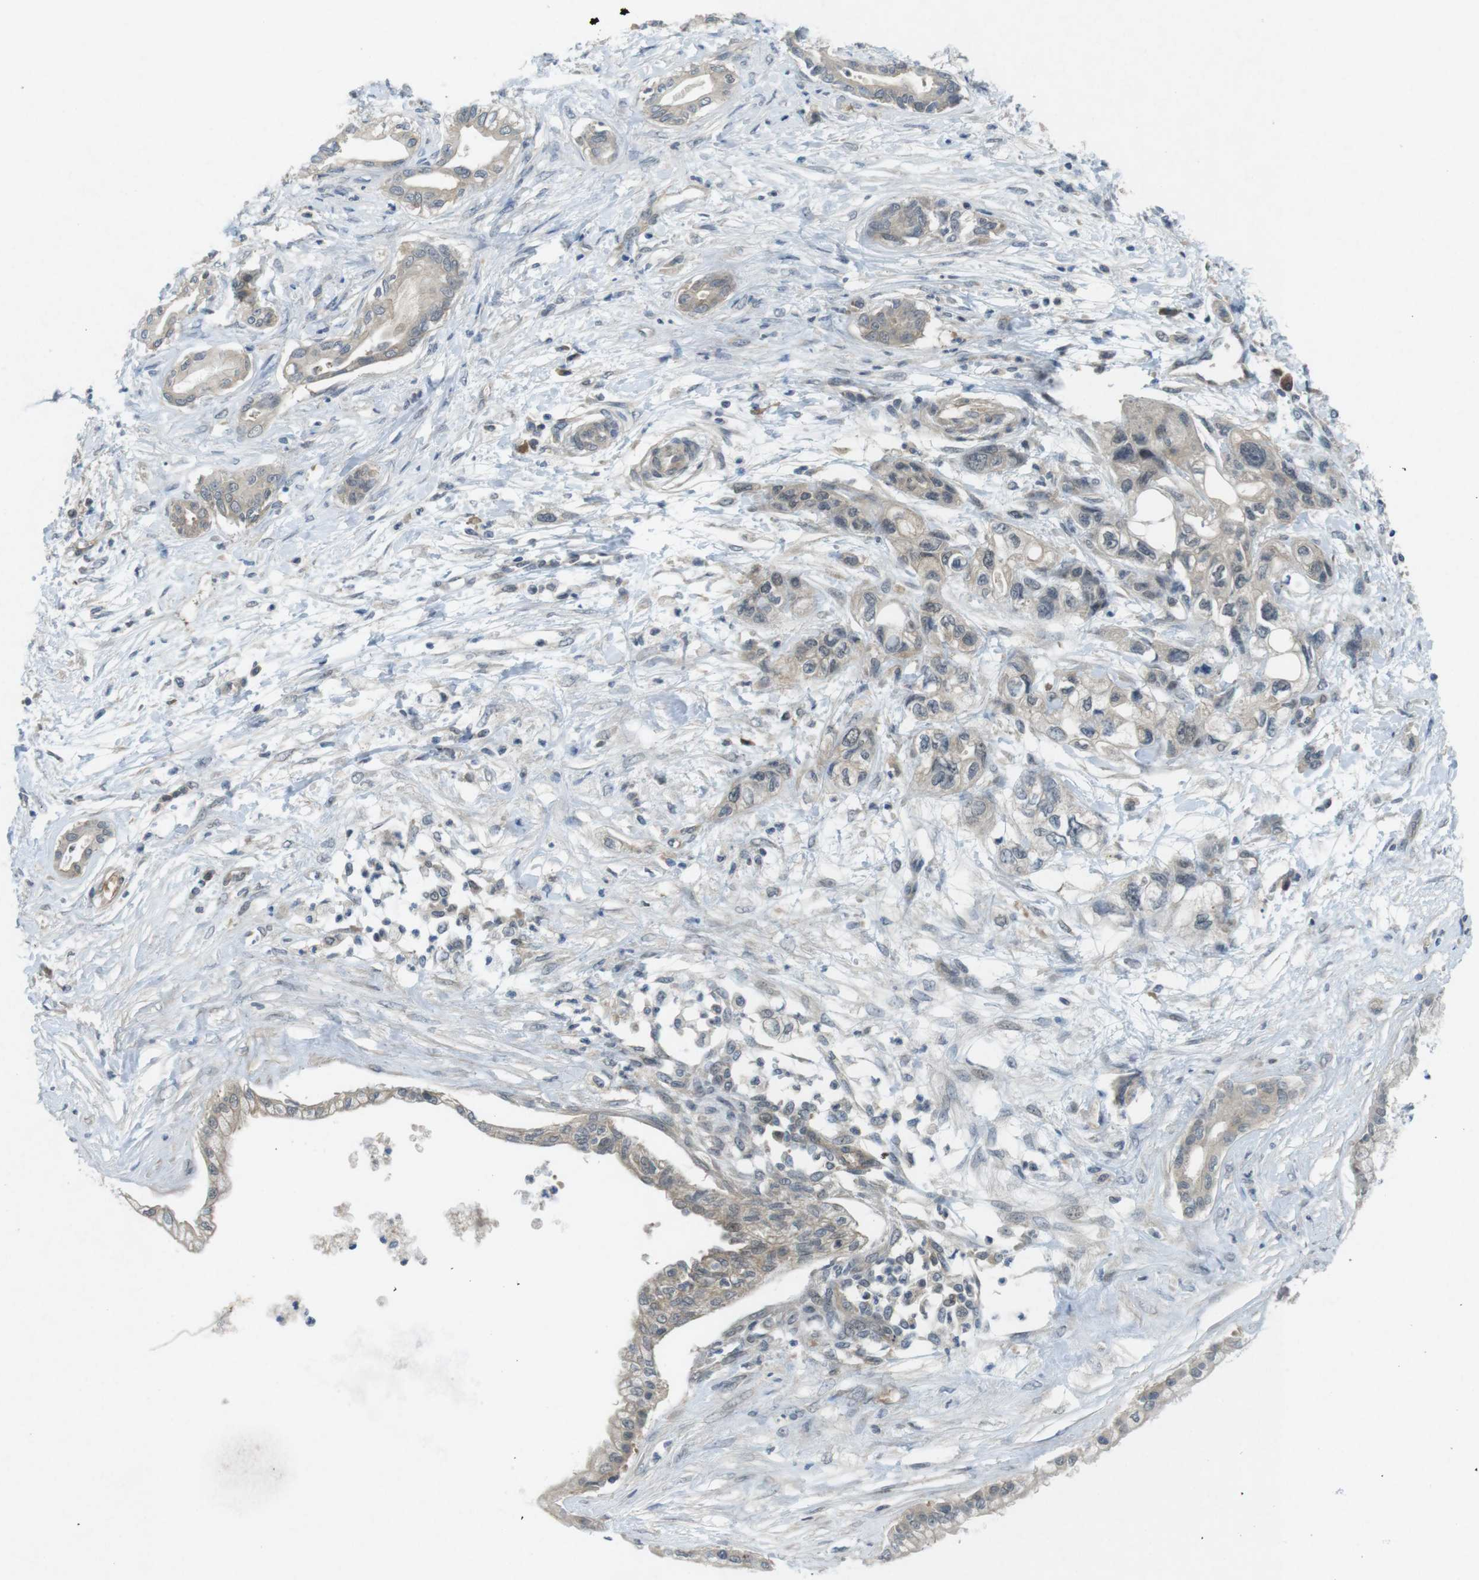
{"staining": {"intensity": "weak", "quantity": "<25%", "location": "cytoplasmic/membranous"}, "tissue": "pancreatic cancer", "cell_type": "Tumor cells", "image_type": "cancer", "snomed": [{"axis": "morphology", "description": "Adenocarcinoma, NOS"}, {"axis": "topography", "description": "Pancreas"}], "caption": "This photomicrograph is of adenocarcinoma (pancreatic) stained with immunohistochemistry (IHC) to label a protein in brown with the nuclei are counter-stained blue. There is no positivity in tumor cells.", "gene": "SUGT1", "patient": {"sex": "male", "age": 56}}